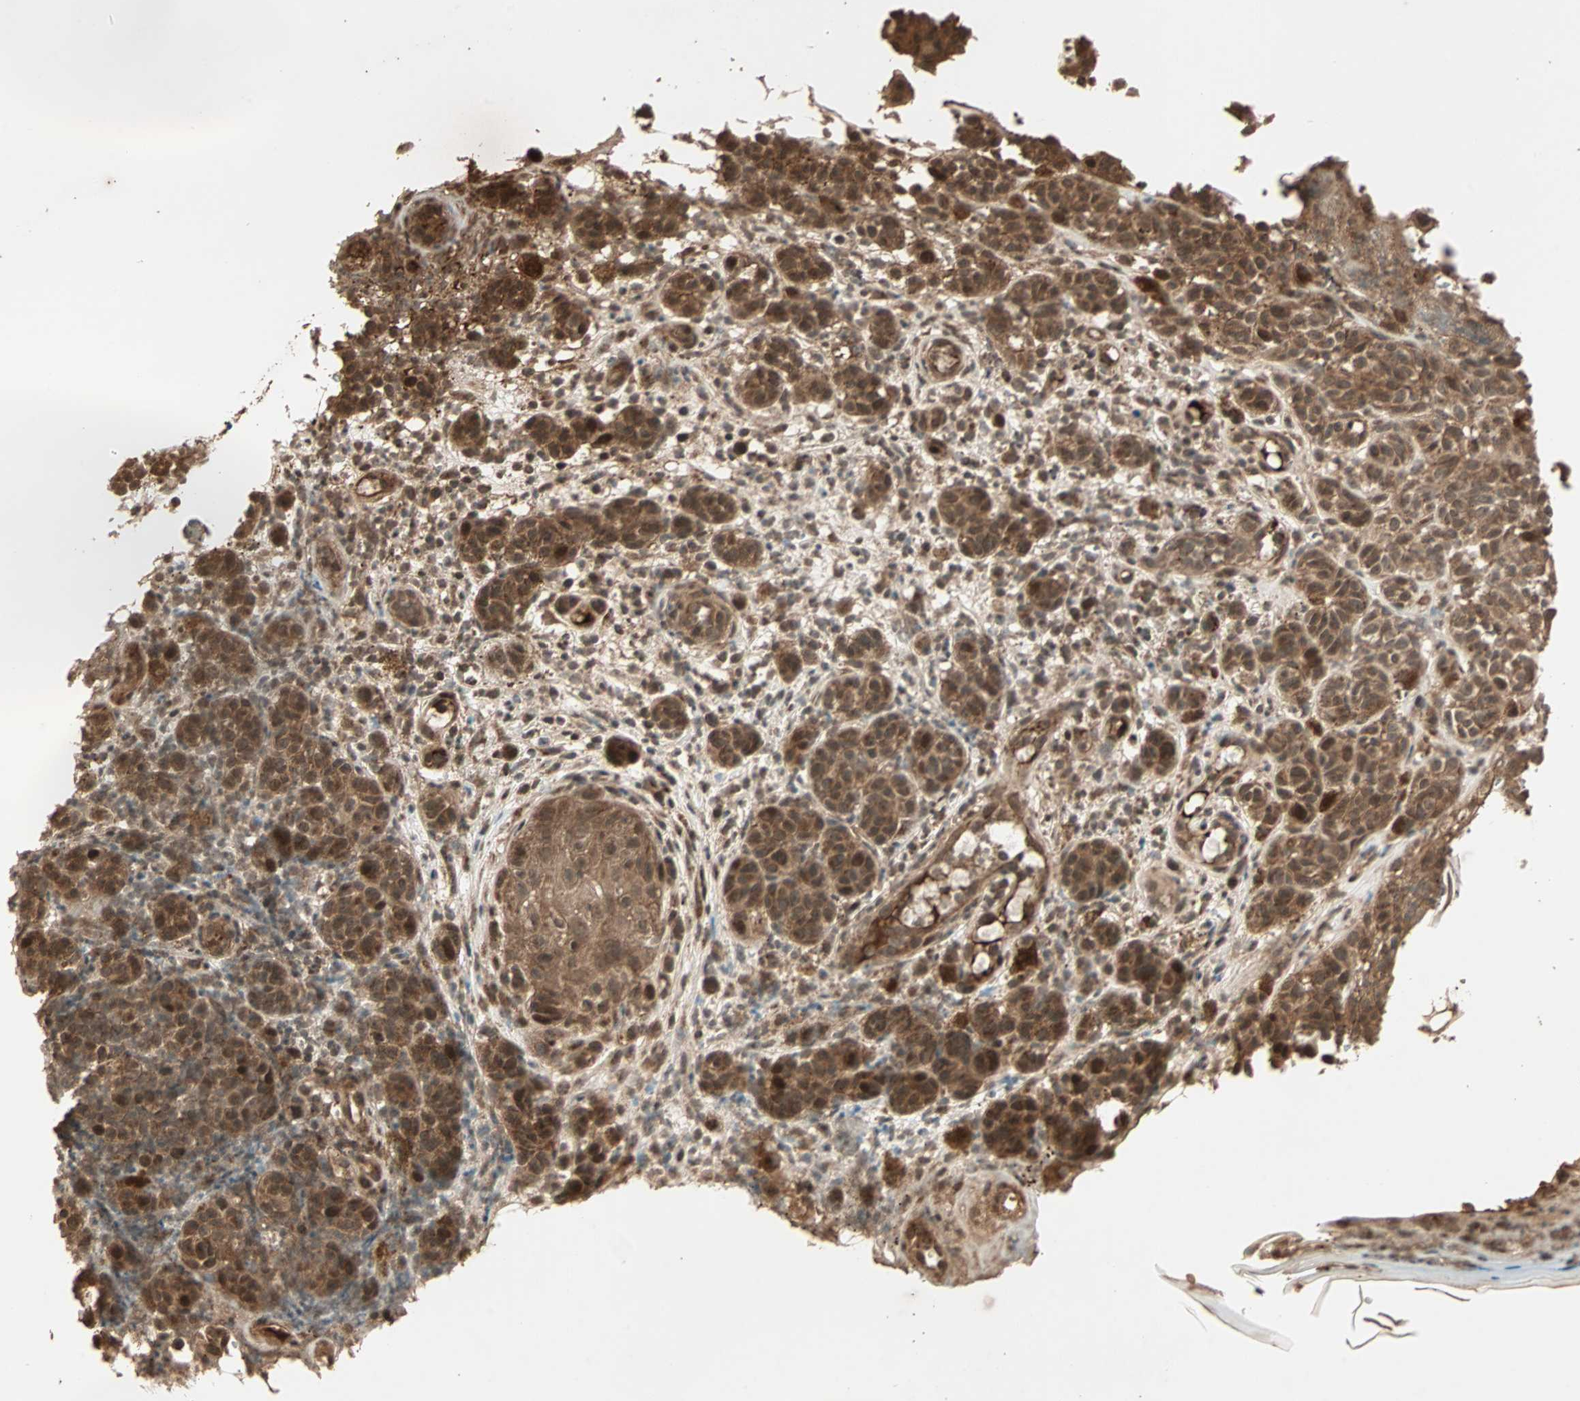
{"staining": {"intensity": "strong", "quantity": ">75%", "location": "cytoplasmic/membranous"}, "tissue": "melanoma", "cell_type": "Tumor cells", "image_type": "cancer", "snomed": [{"axis": "morphology", "description": "Malignant melanoma, NOS"}, {"axis": "topography", "description": "Skin"}], "caption": "This is a photomicrograph of immunohistochemistry staining of melanoma, which shows strong positivity in the cytoplasmic/membranous of tumor cells.", "gene": "RFFL", "patient": {"sex": "male", "age": 64}}